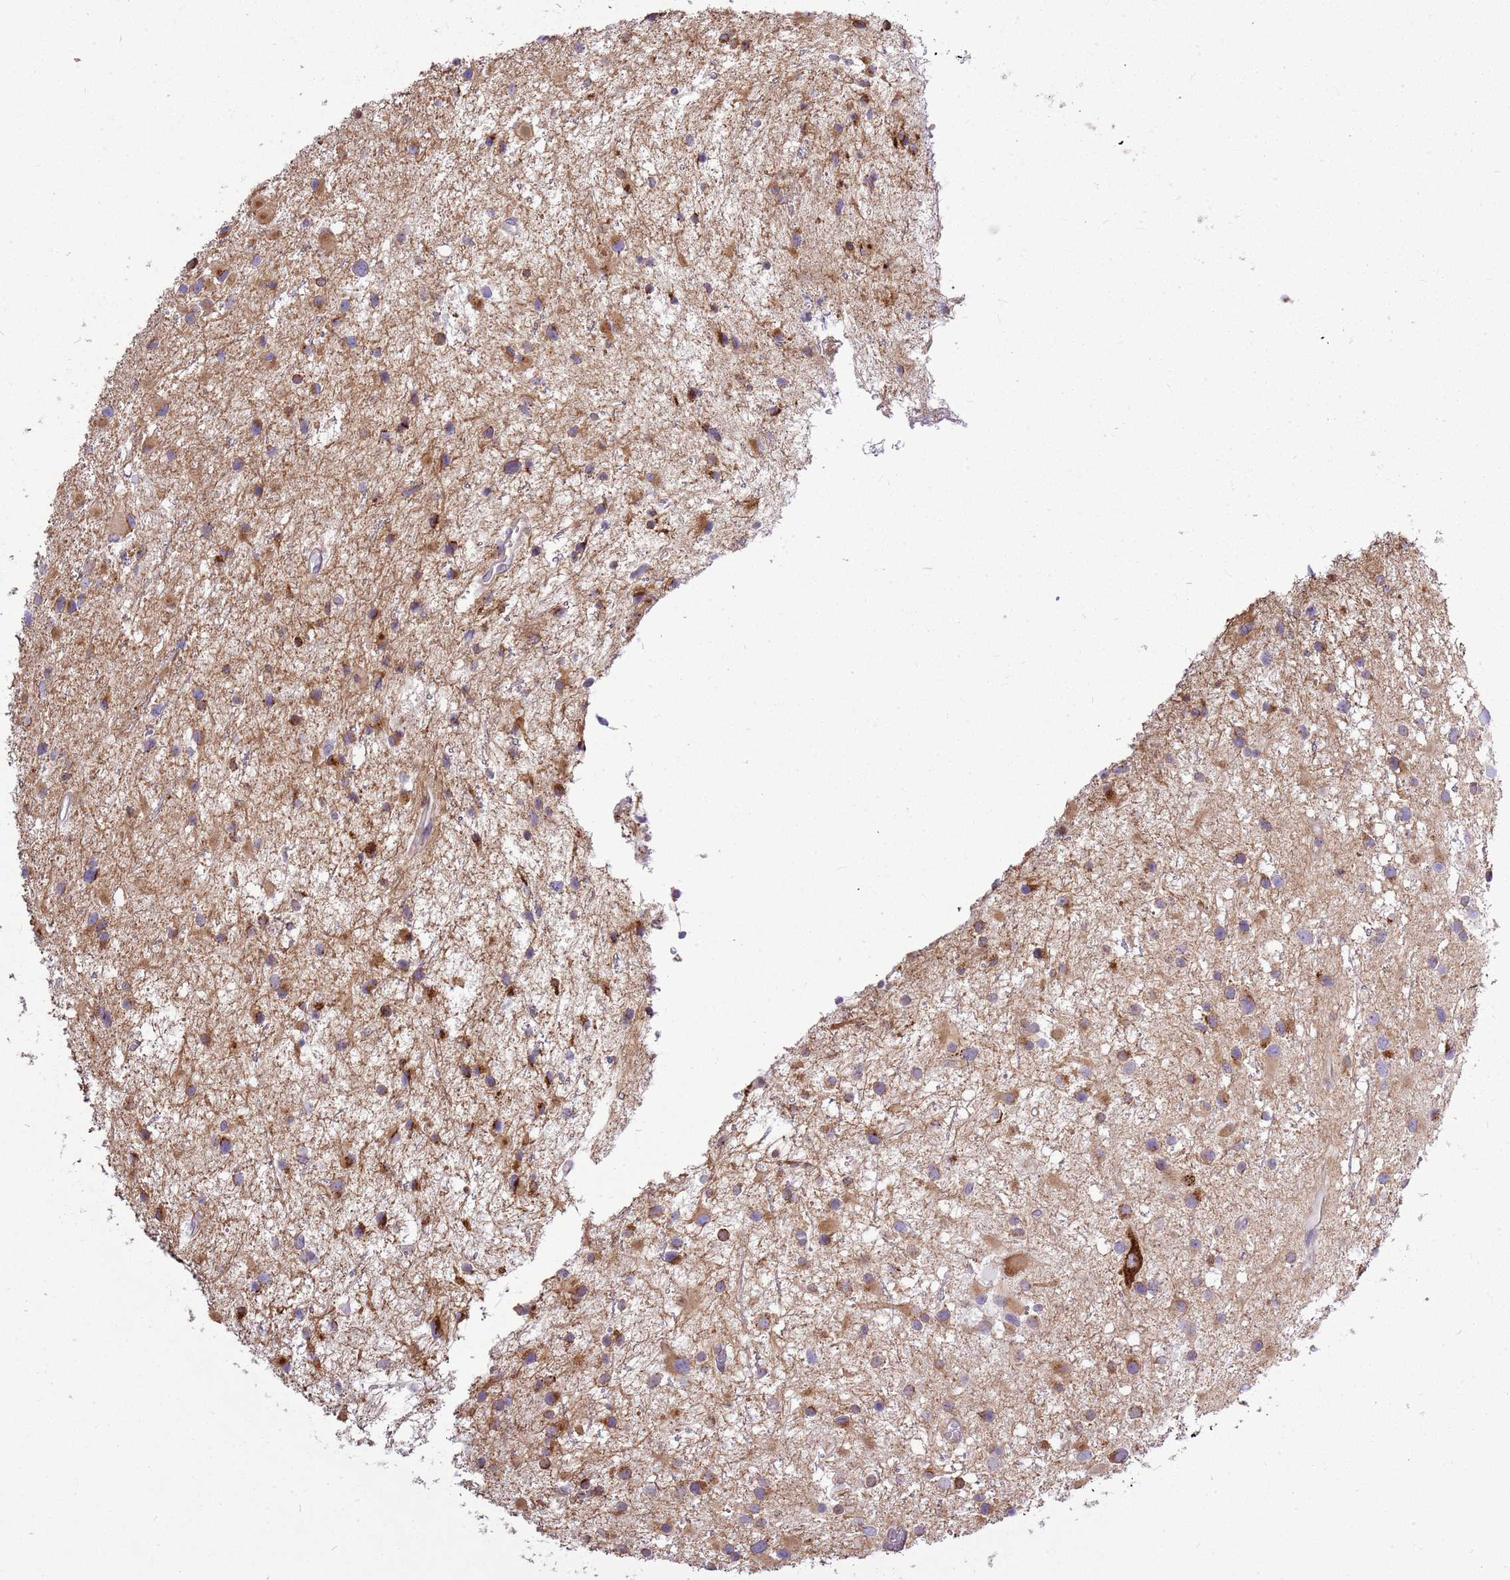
{"staining": {"intensity": "moderate", "quantity": ">75%", "location": "cytoplasmic/membranous"}, "tissue": "glioma", "cell_type": "Tumor cells", "image_type": "cancer", "snomed": [{"axis": "morphology", "description": "Glioma, malignant, Low grade"}, {"axis": "topography", "description": "Brain"}], "caption": "Glioma tissue displays moderate cytoplasmic/membranous expression in approximately >75% of tumor cells, visualized by immunohistochemistry.", "gene": "TMED10", "patient": {"sex": "female", "age": 32}}